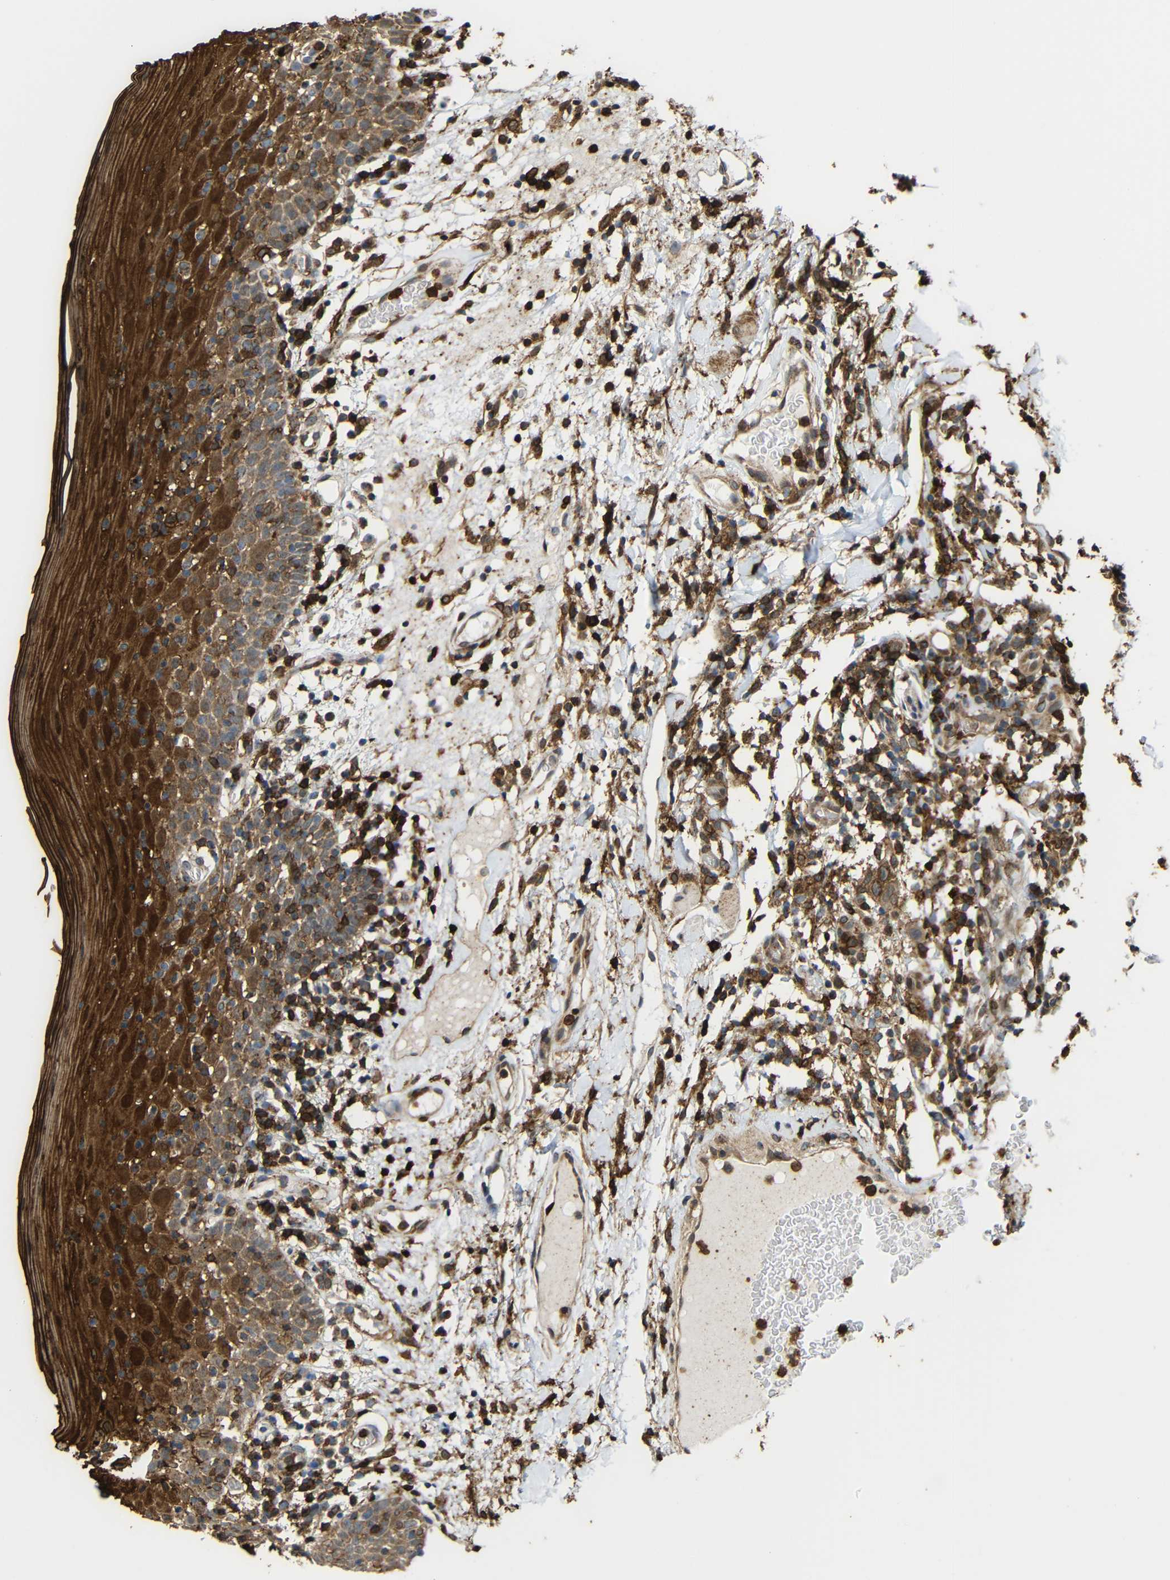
{"staining": {"intensity": "strong", "quantity": ">75%", "location": "cytoplasmic/membranous"}, "tissue": "oral mucosa", "cell_type": "Squamous epithelial cells", "image_type": "normal", "snomed": [{"axis": "morphology", "description": "Normal tissue, NOS"}, {"axis": "morphology", "description": "Squamous cell carcinoma, NOS"}, {"axis": "topography", "description": "Skeletal muscle"}, {"axis": "topography", "description": "Oral tissue"}], "caption": "IHC (DAB) staining of unremarkable human oral mucosa shows strong cytoplasmic/membranous protein positivity in about >75% of squamous epithelial cells. (IHC, brightfield microscopy, high magnification).", "gene": "C1GALT1", "patient": {"sex": "male", "age": 71}}